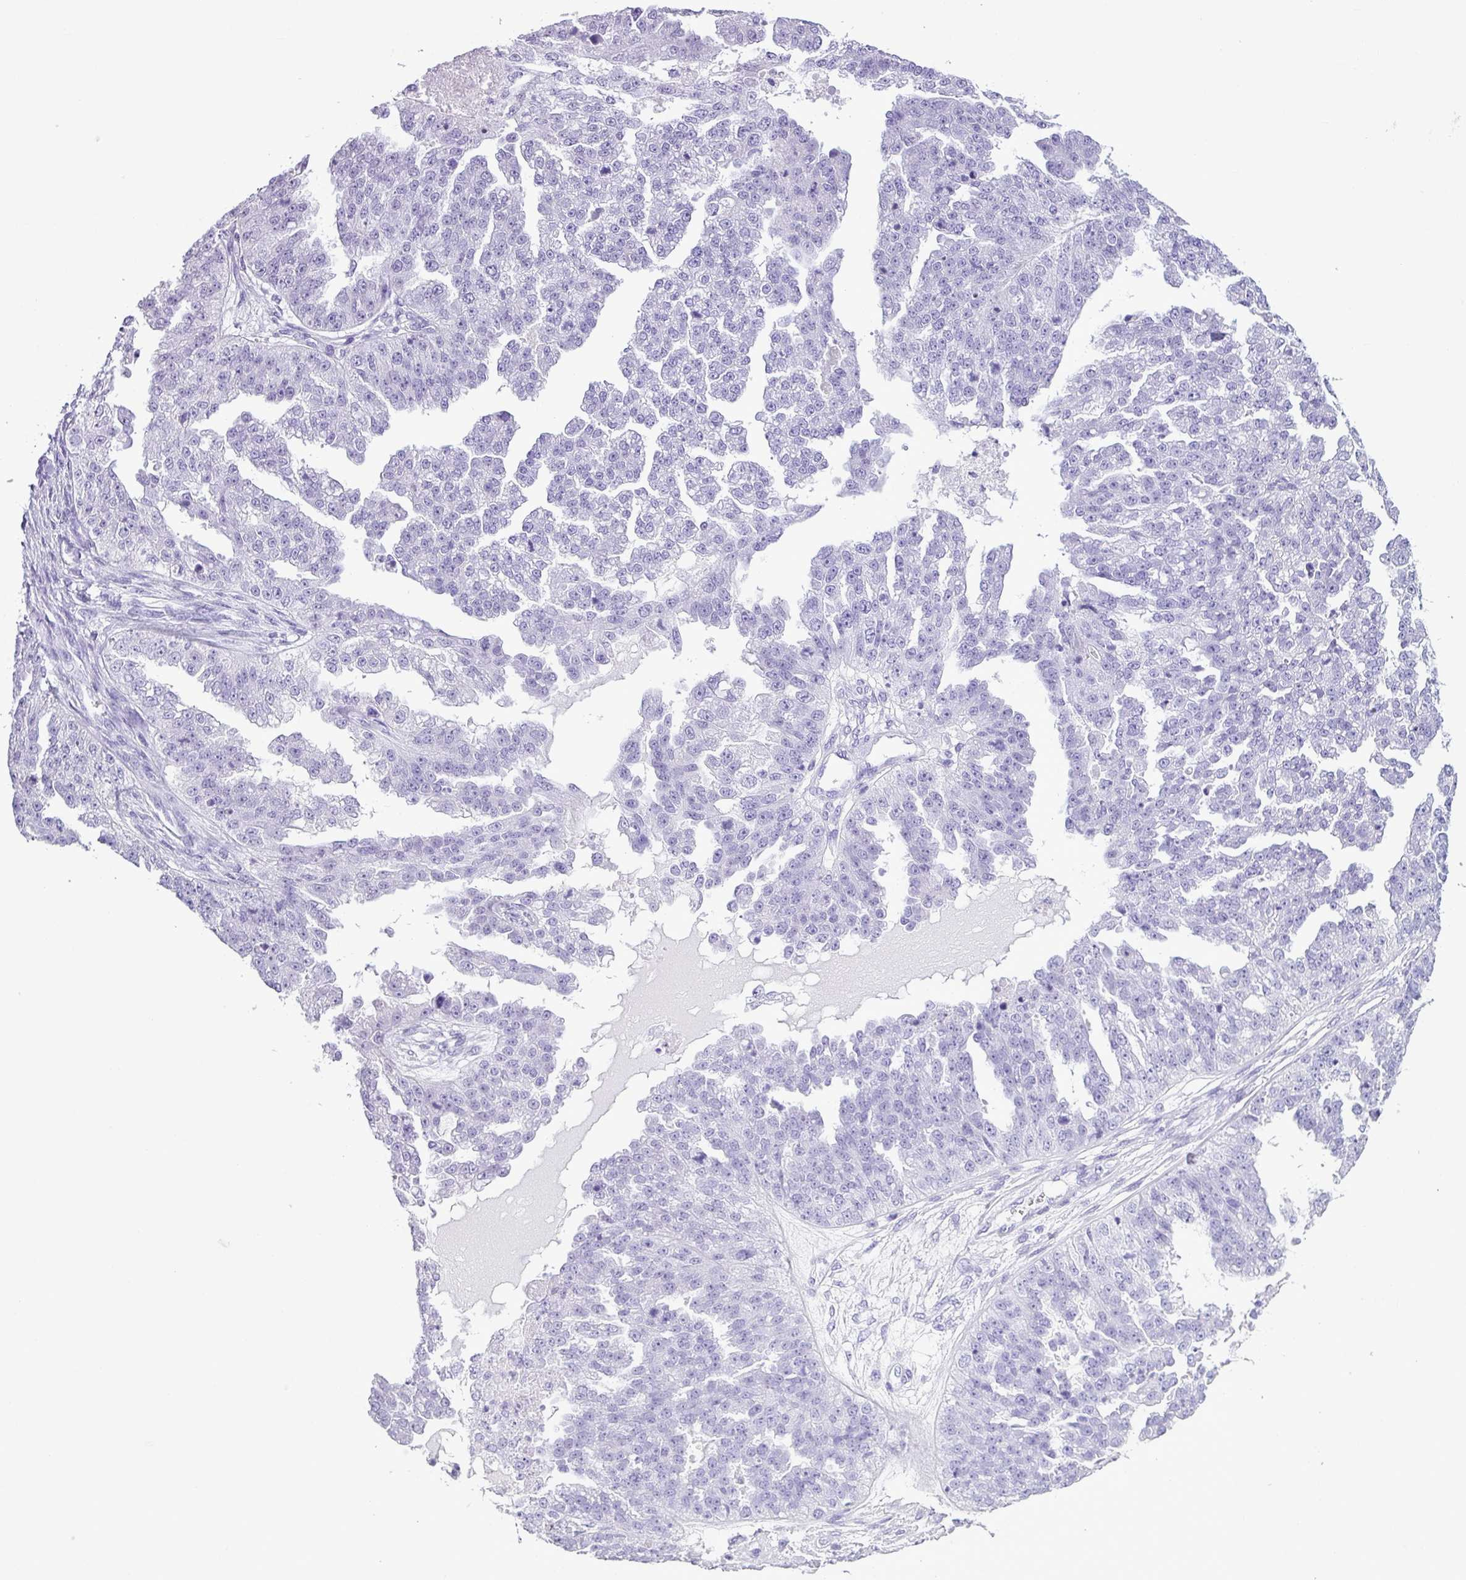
{"staining": {"intensity": "negative", "quantity": "none", "location": "none"}, "tissue": "ovarian cancer", "cell_type": "Tumor cells", "image_type": "cancer", "snomed": [{"axis": "morphology", "description": "Cystadenocarcinoma, serous, NOS"}, {"axis": "topography", "description": "Ovary"}], "caption": "Ovarian serous cystadenocarcinoma stained for a protein using immunohistochemistry exhibits no positivity tumor cells.", "gene": "IL17A", "patient": {"sex": "female", "age": 58}}